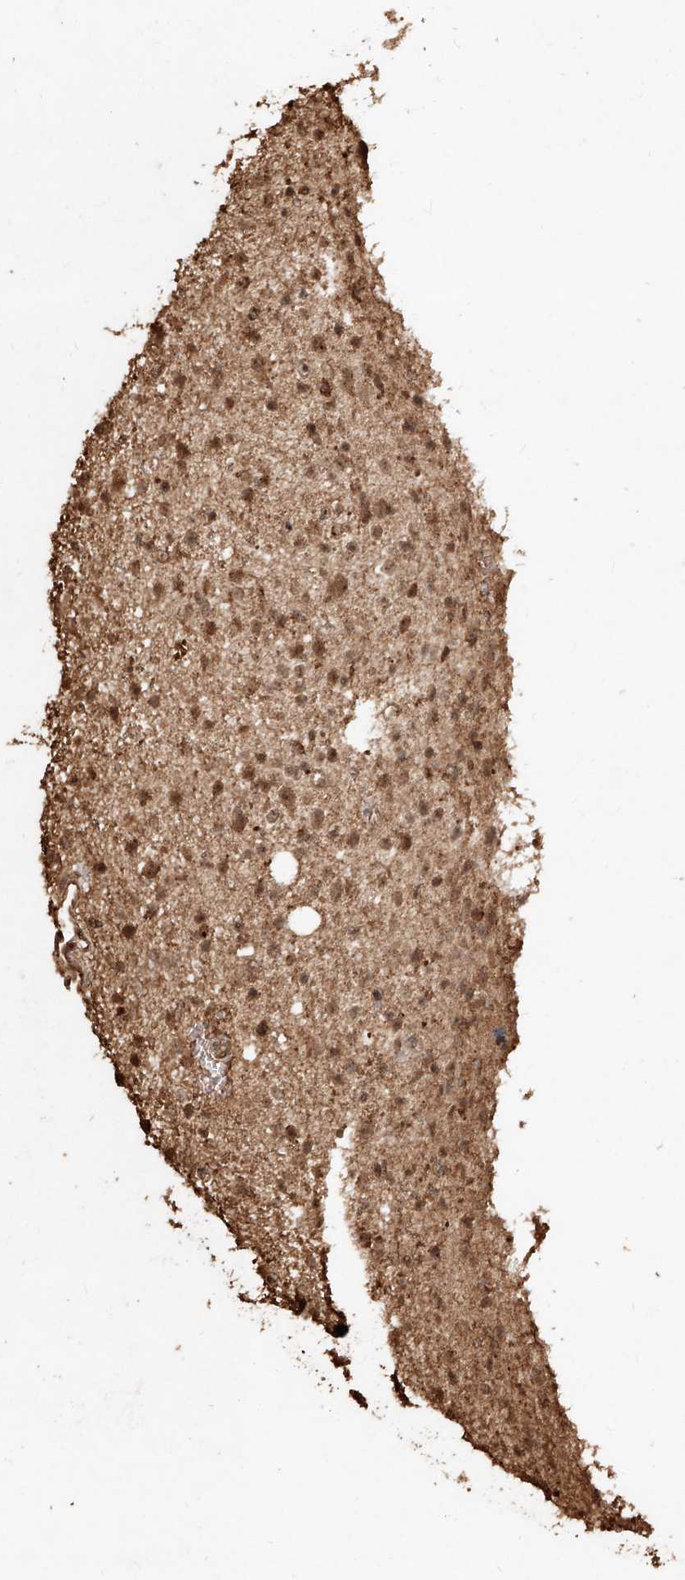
{"staining": {"intensity": "moderate", "quantity": ">75%", "location": "cytoplasmic/membranous,nuclear"}, "tissue": "glioma", "cell_type": "Tumor cells", "image_type": "cancer", "snomed": [{"axis": "morphology", "description": "Glioma, malignant, Low grade"}, {"axis": "topography", "description": "Brain"}], "caption": "The image displays staining of malignant glioma (low-grade), revealing moderate cytoplasmic/membranous and nuclear protein staining (brown color) within tumor cells.", "gene": "UBE2K", "patient": {"sex": "female", "age": 37}}